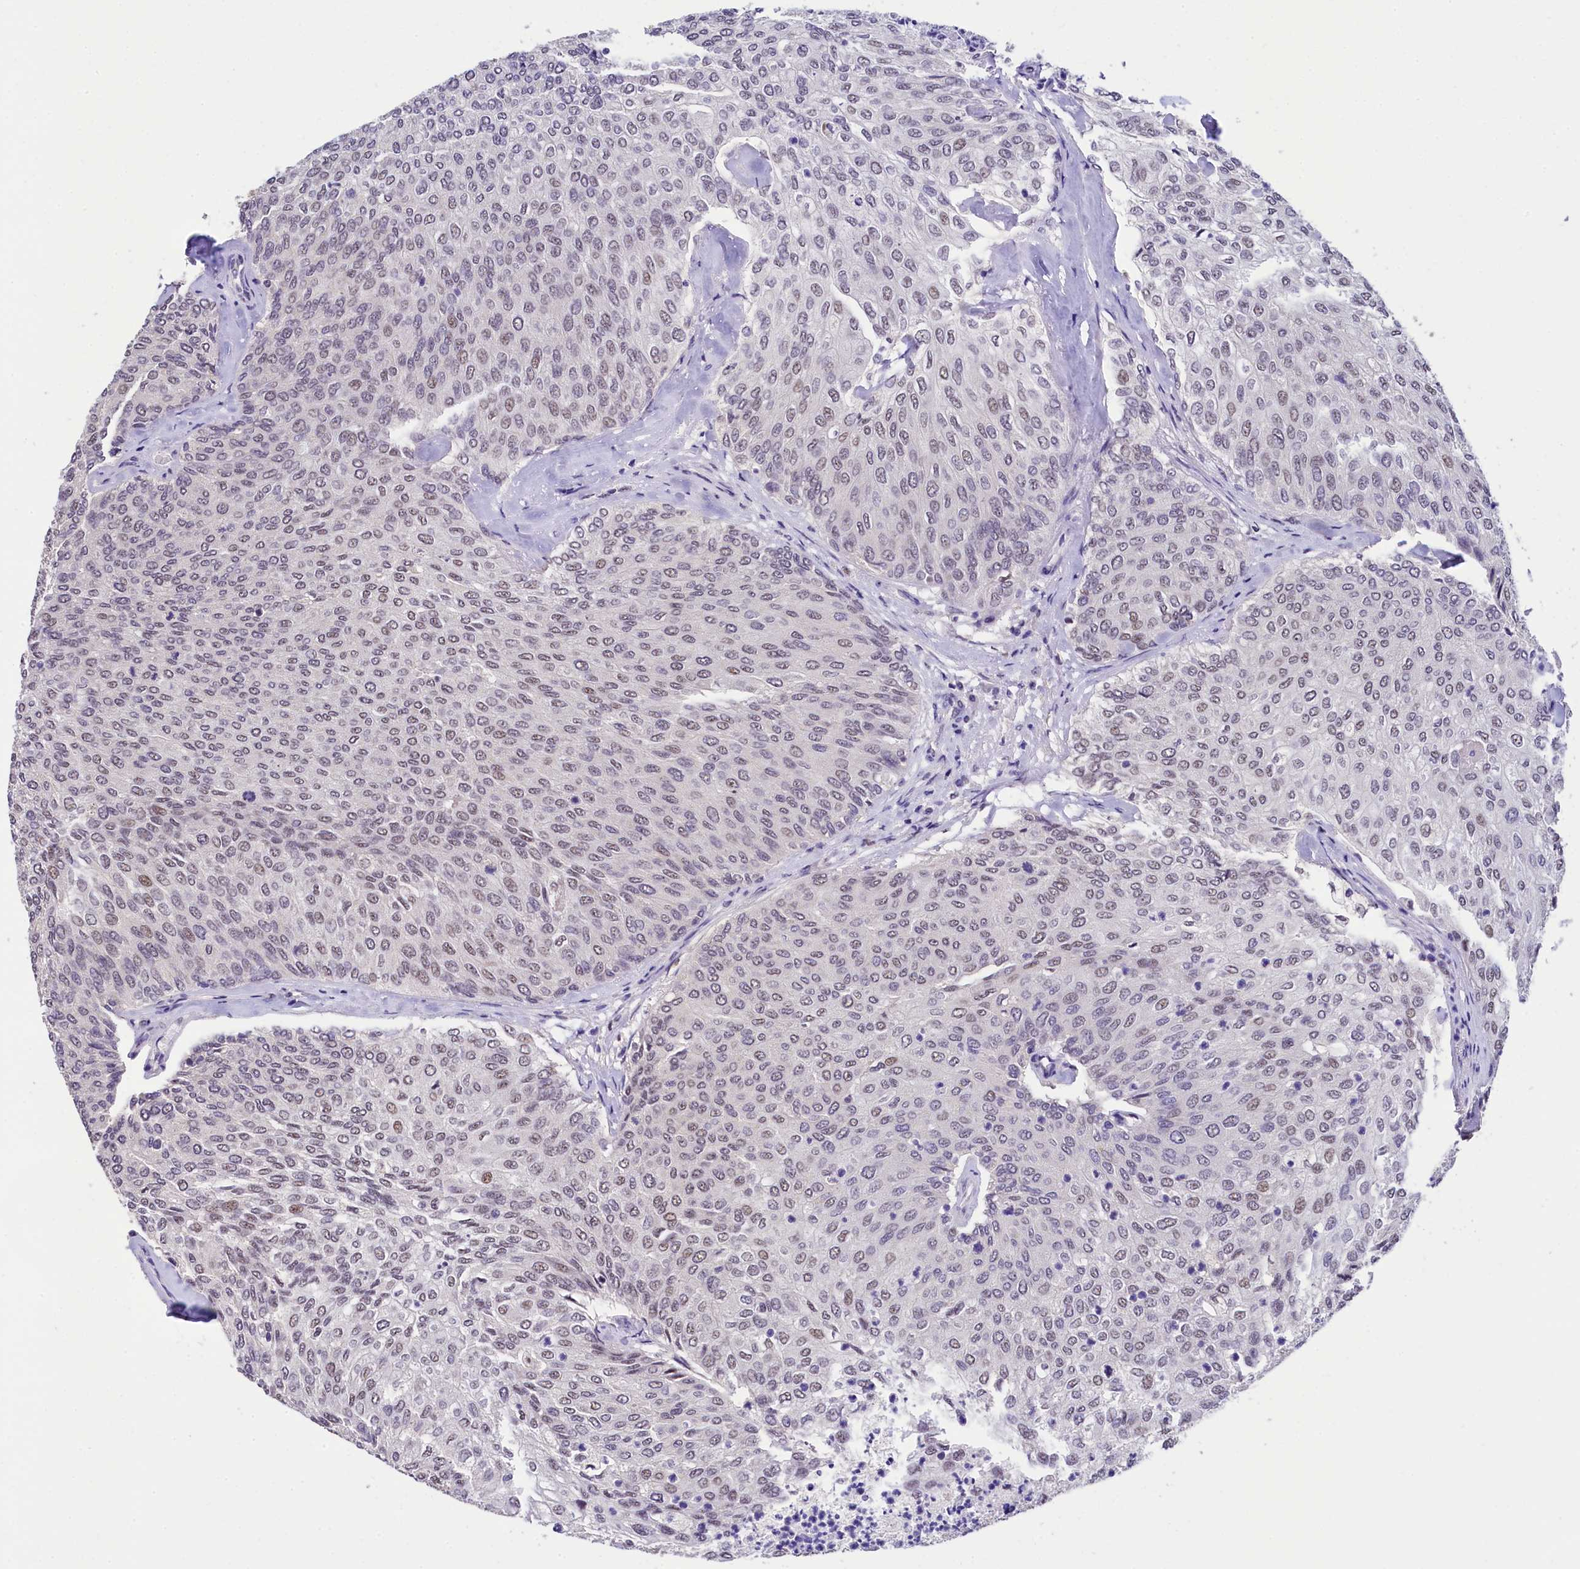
{"staining": {"intensity": "moderate", "quantity": "25%-75%", "location": "nuclear"}, "tissue": "urothelial cancer", "cell_type": "Tumor cells", "image_type": "cancer", "snomed": [{"axis": "morphology", "description": "Urothelial carcinoma, Low grade"}, {"axis": "topography", "description": "Urinary bladder"}], "caption": "Urothelial cancer stained with immunohistochemistry shows moderate nuclear expression in about 25%-75% of tumor cells.", "gene": "HECTD4", "patient": {"sex": "female", "age": 79}}